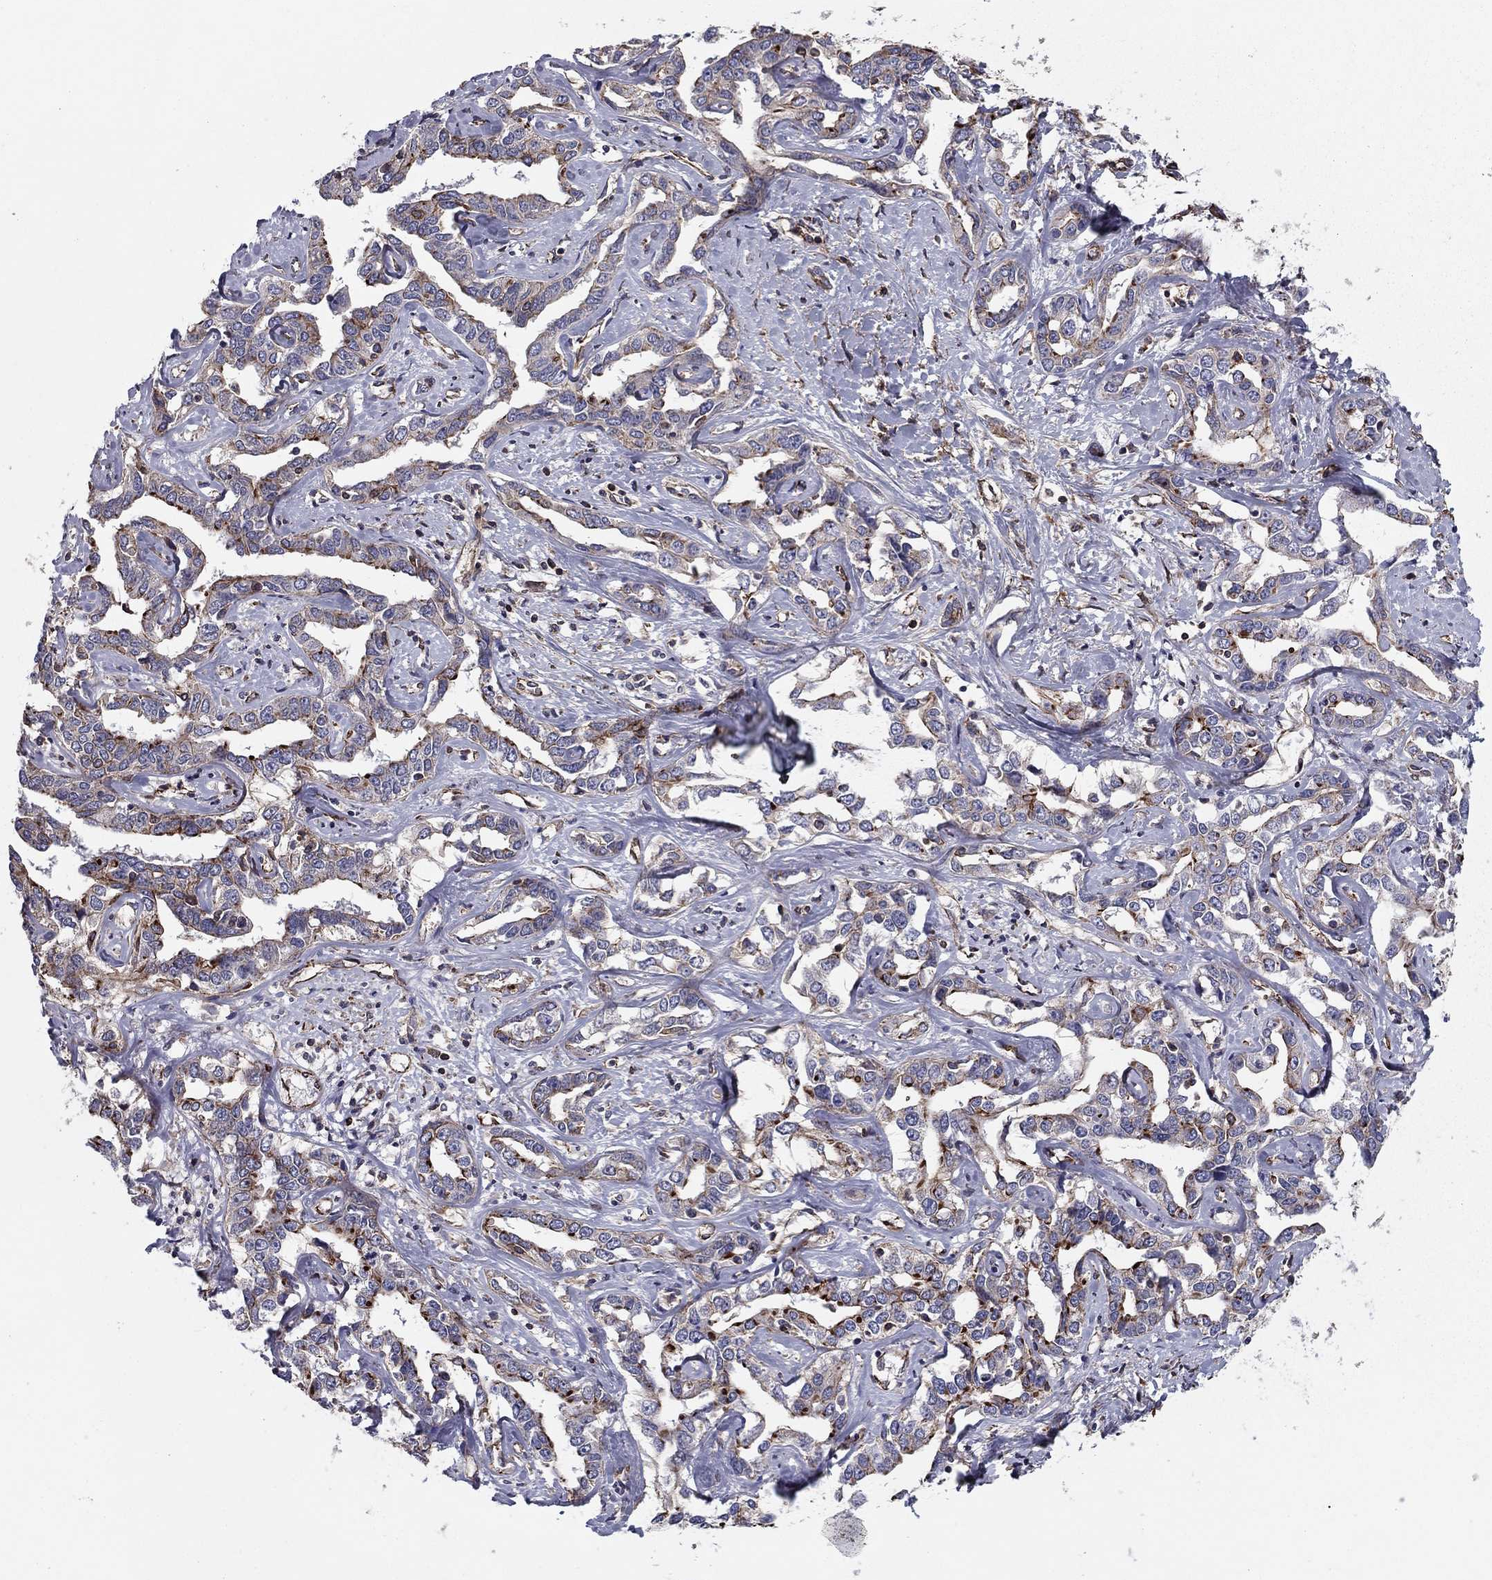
{"staining": {"intensity": "negative", "quantity": "none", "location": "none"}, "tissue": "liver cancer", "cell_type": "Tumor cells", "image_type": "cancer", "snomed": [{"axis": "morphology", "description": "Cholangiocarcinoma"}, {"axis": "topography", "description": "Liver"}], "caption": "DAB (3,3'-diaminobenzidine) immunohistochemical staining of liver cancer (cholangiocarcinoma) reveals no significant staining in tumor cells. (Brightfield microscopy of DAB (3,3'-diaminobenzidine) immunohistochemistry (IHC) at high magnification).", "gene": "SHMT1", "patient": {"sex": "male", "age": 59}}